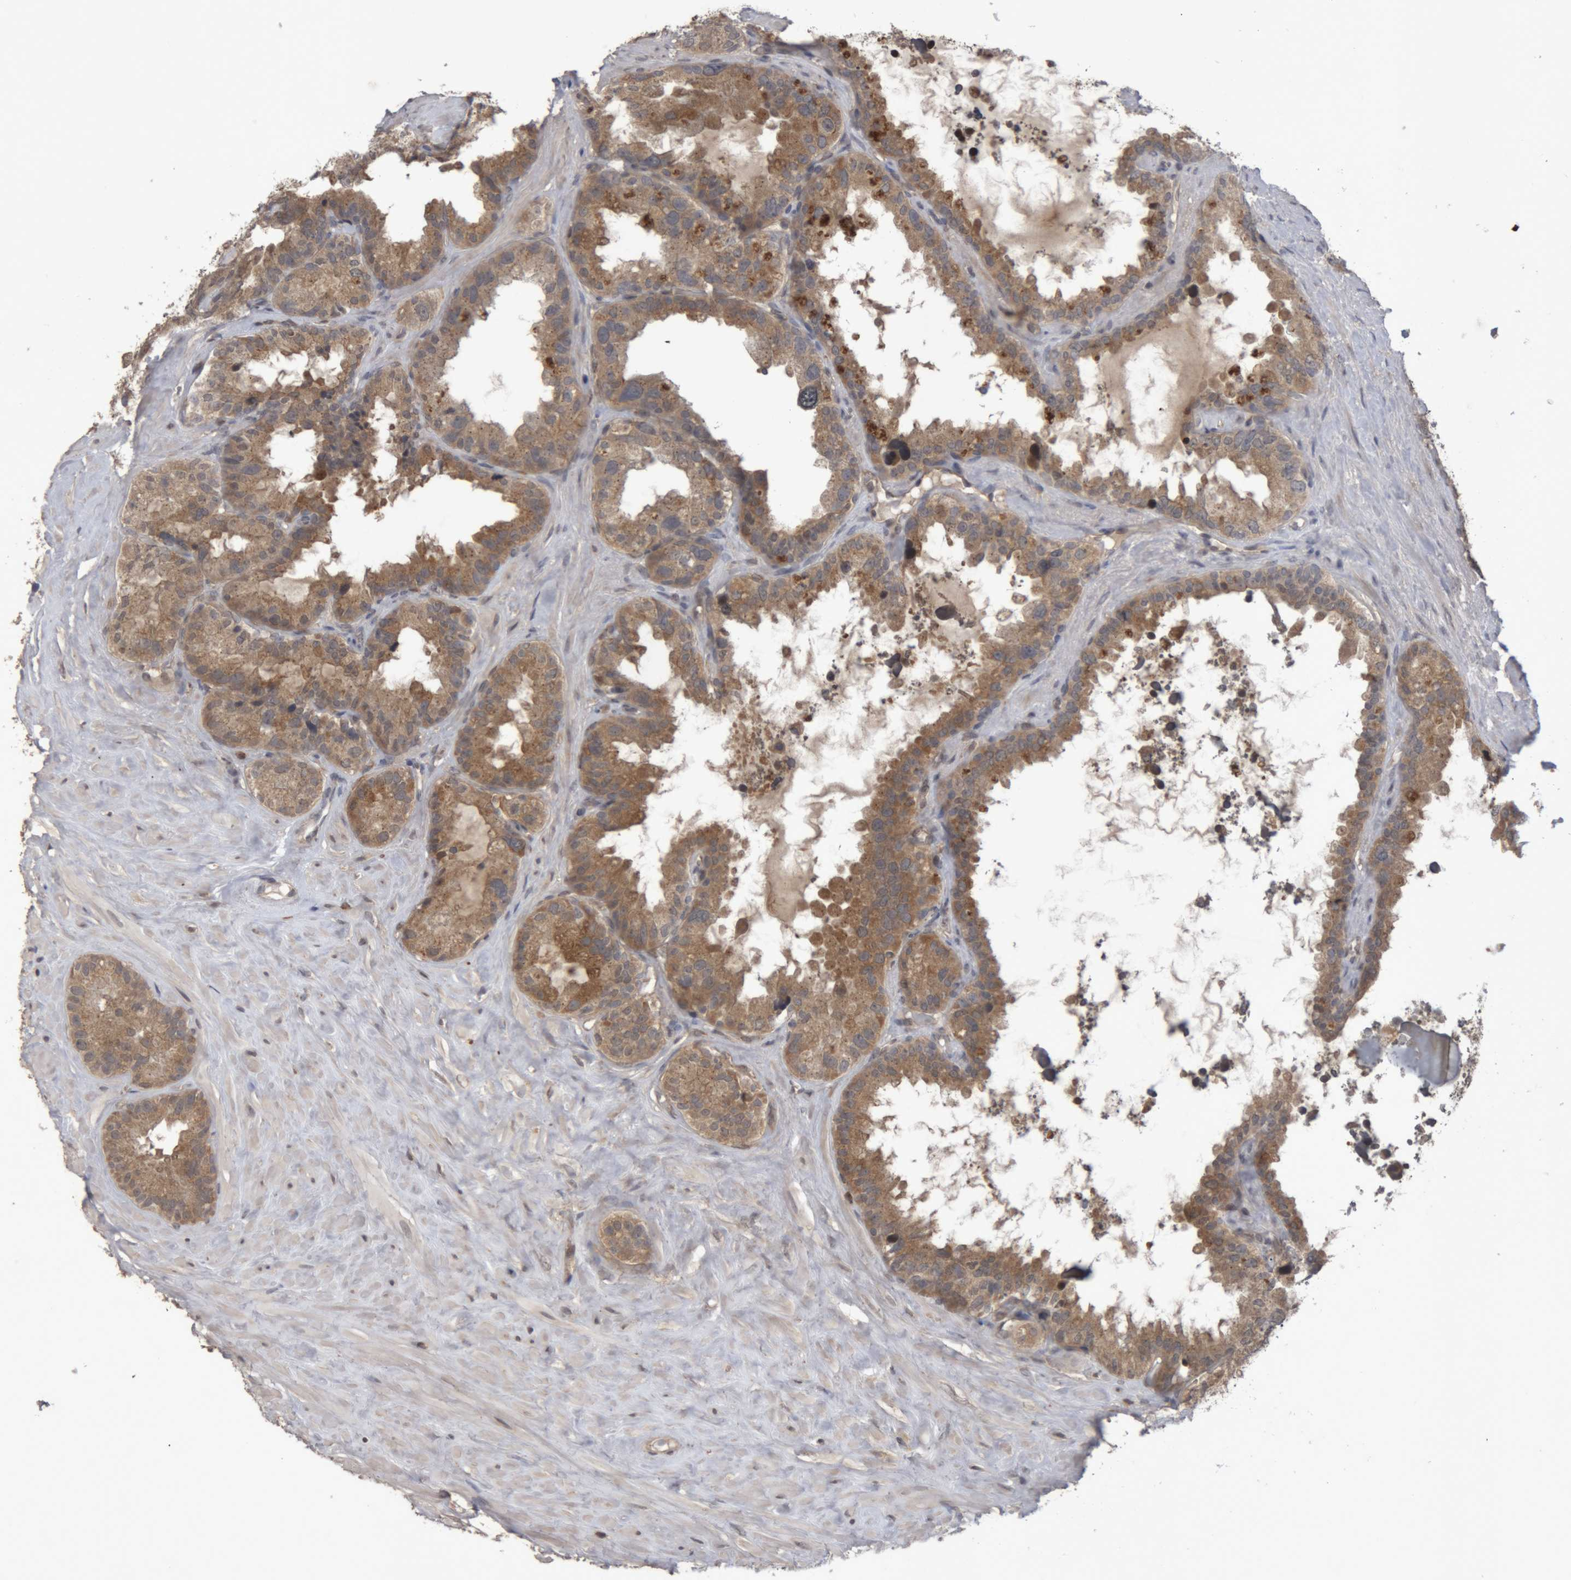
{"staining": {"intensity": "moderate", "quantity": ">75%", "location": "cytoplasmic/membranous"}, "tissue": "seminal vesicle", "cell_type": "Glandular cells", "image_type": "normal", "snomed": [{"axis": "morphology", "description": "Normal tissue, NOS"}, {"axis": "topography", "description": "Seminal veicle"}], "caption": "IHC (DAB (3,3'-diaminobenzidine)) staining of benign human seminal vesicle demonstrates moderate cytoplasmic/membranous protein positivity in about >75% of glandular cells.", "gene": "NFATC2", "patient": {"sex": "male", "age": 80}}